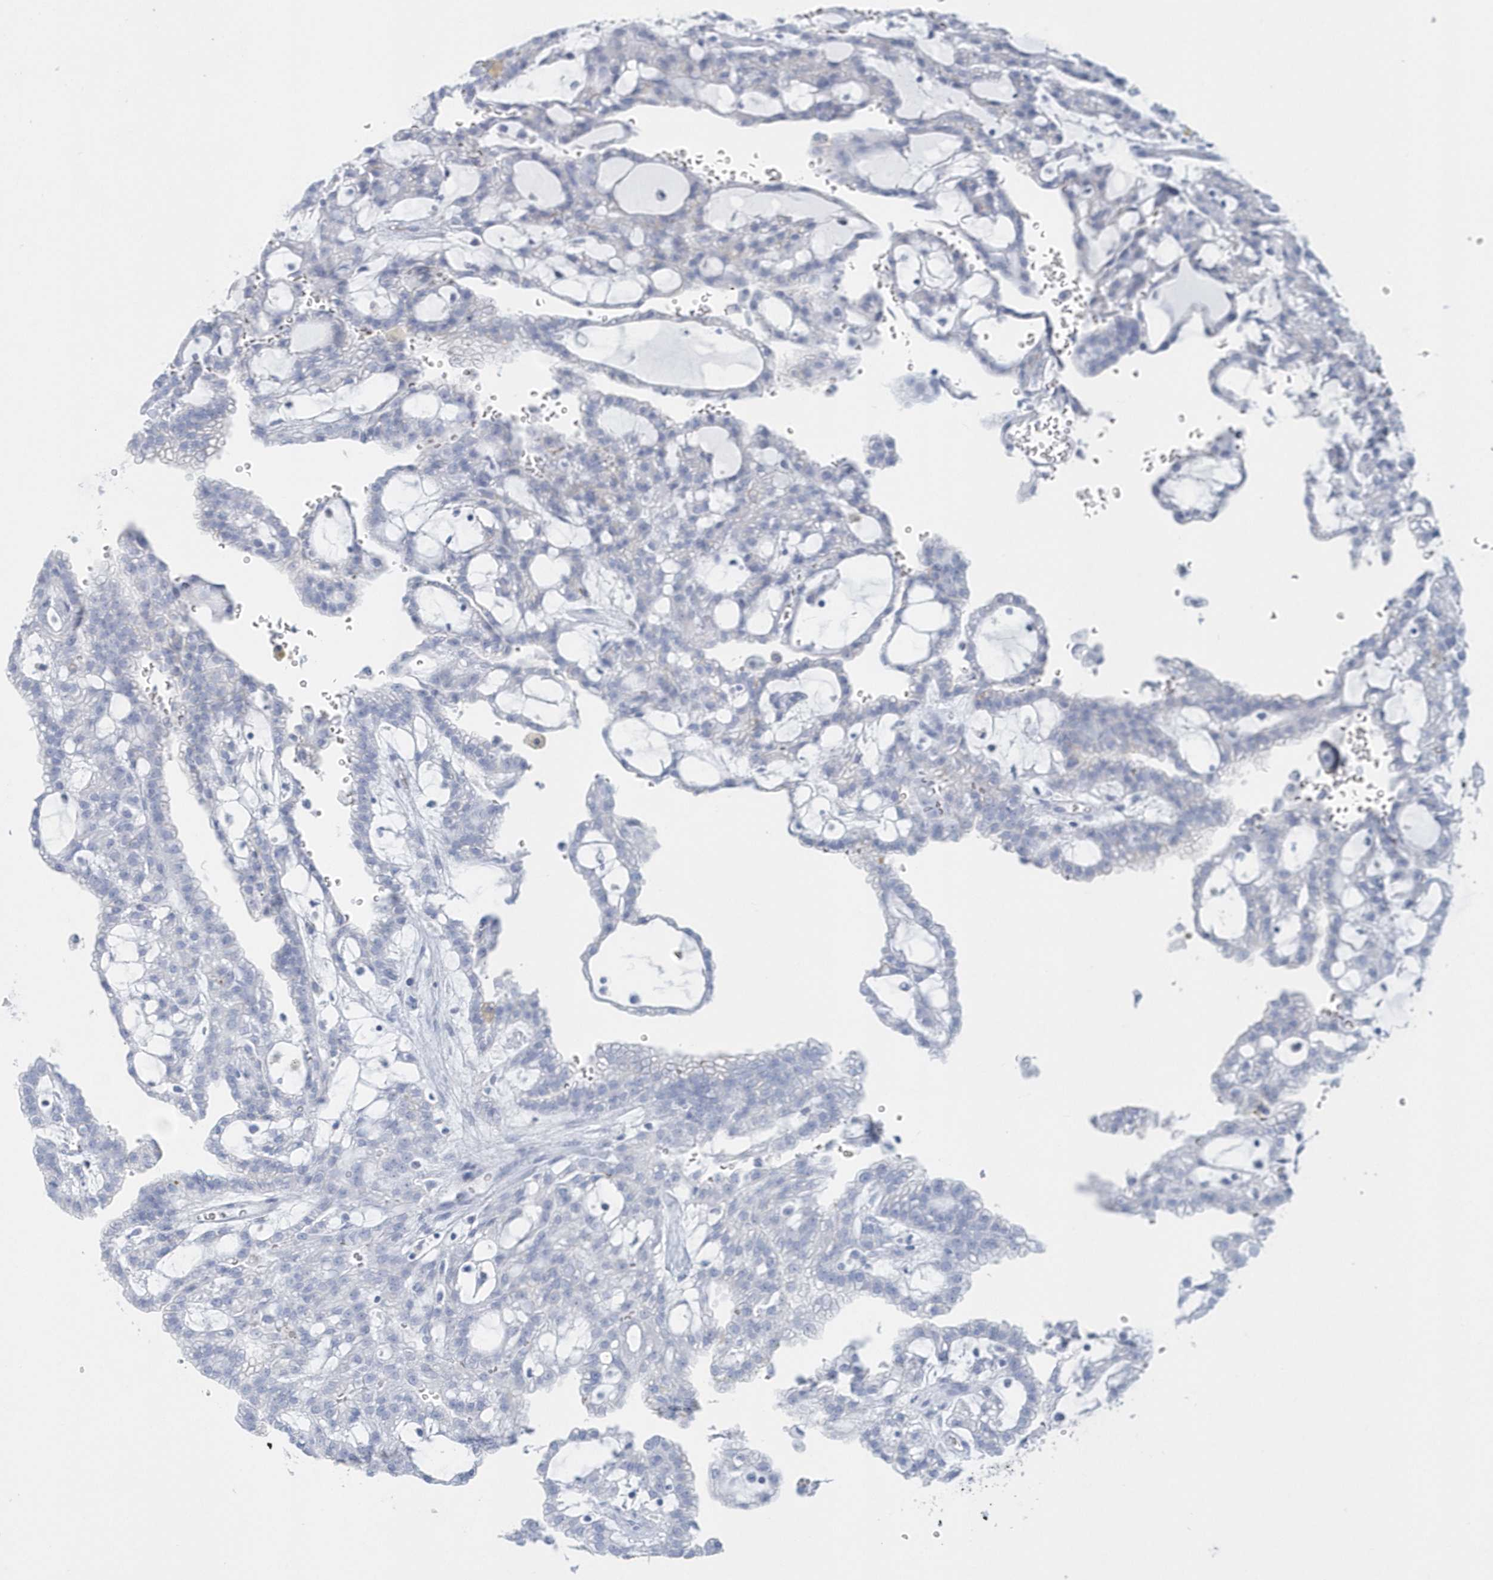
{"staining": {"intensity": "negative", "quantity": "none", "location": "none"}, "tissue": "renal cancer", "cell_type": "Tumor cells", "image_type": "cancer", "snomed": [{"axis": "morphology", "description": "Adenocarcinoma, NOS"}, {"axis": "topography", "description": "Kidney"}], "caption": "DAB (3,3'-diaminobenzidine) immunohistochemical staining of human renal adenocarcinoma displays no significant expression in tumor cells. (DAB immunohistochemistry, high magnification).", "gene": "PTPRO", "patient": {"sex": "male", "age": 63}}